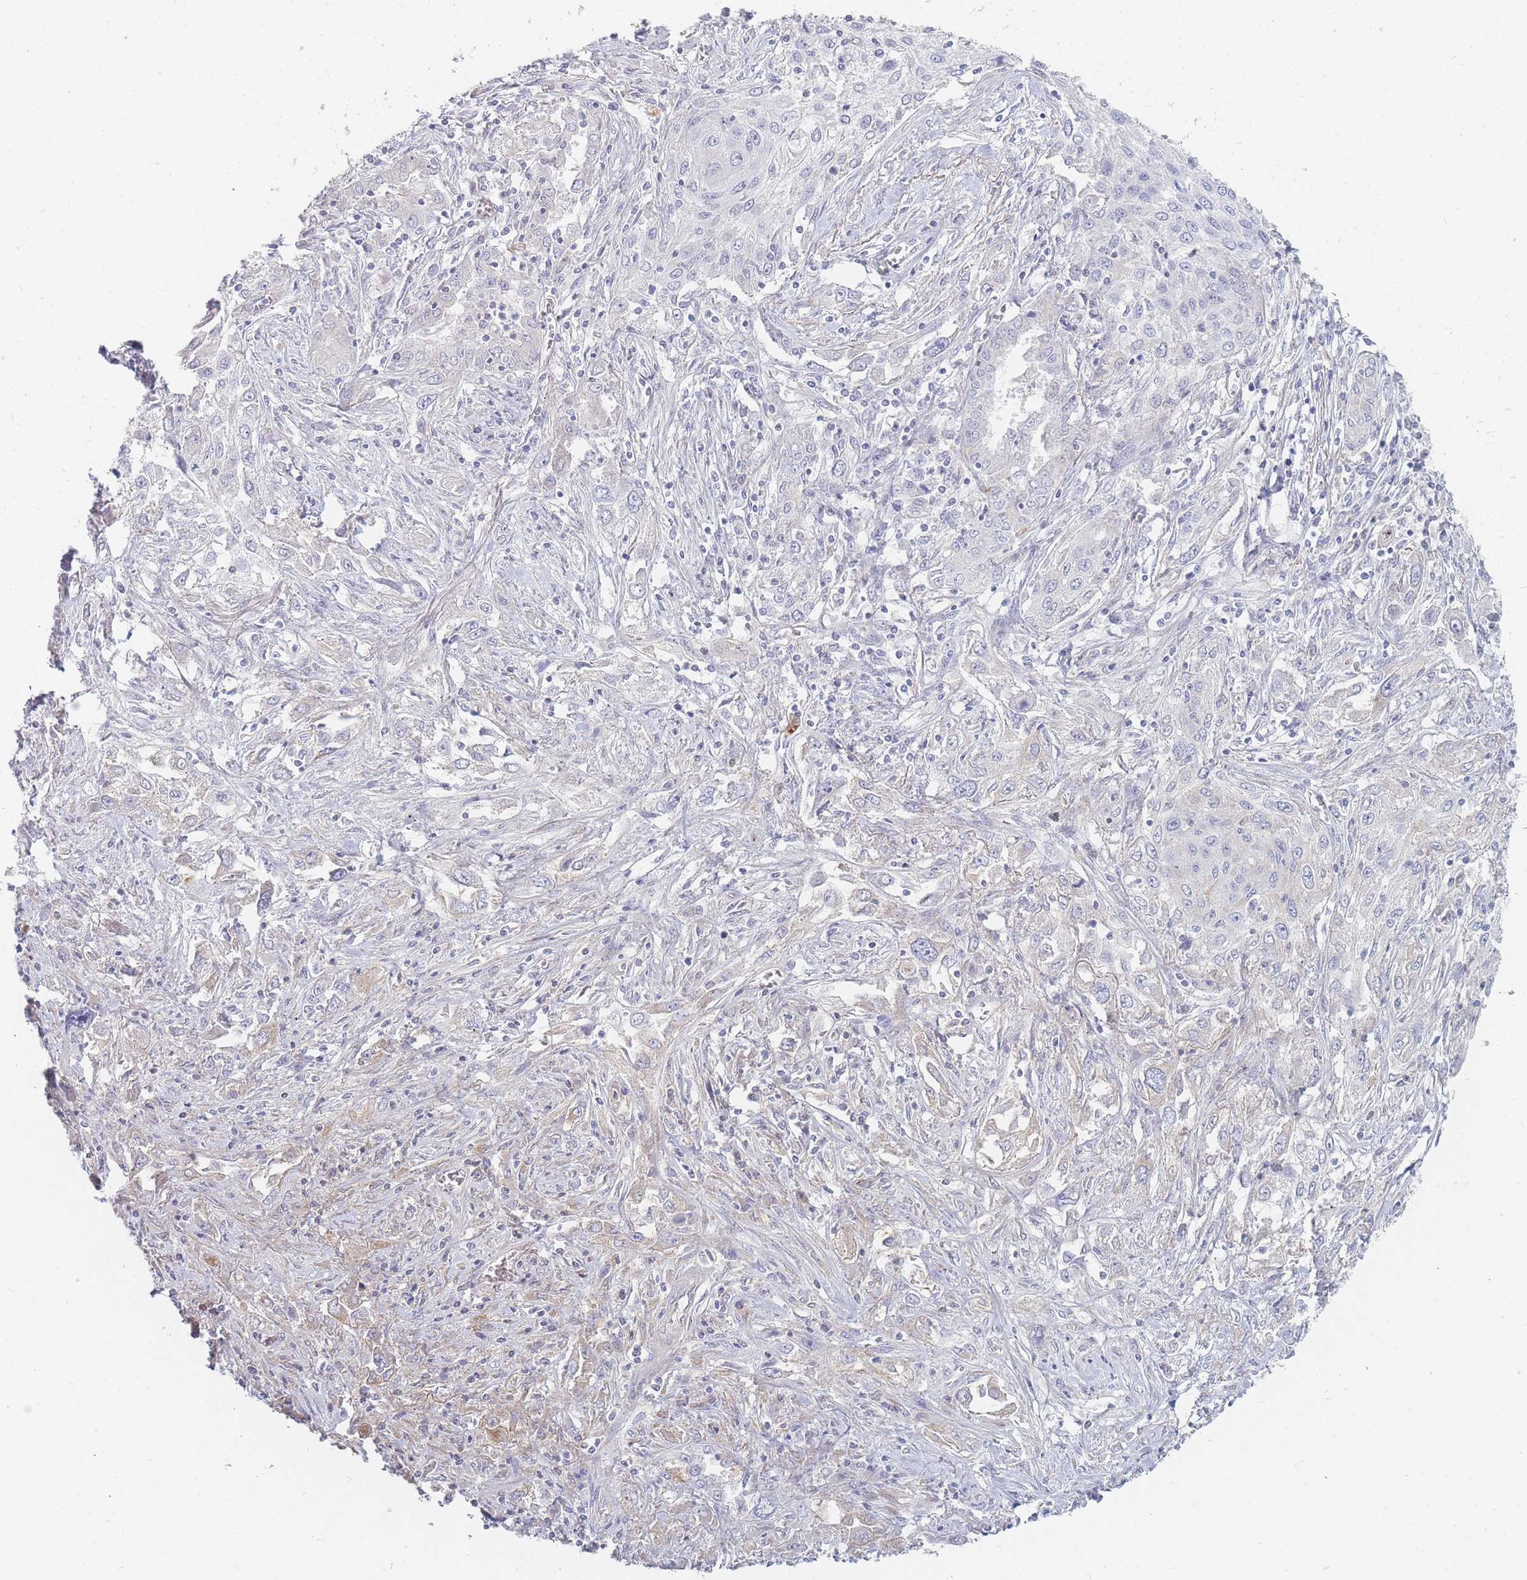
{"staining": {"intensity": "negative", "quantity": "none", "location": "none"}, "tissue": "lung cancer", "cell_type": "Tumor cells", "image_type": "cancer", "snomed": [{"axis": "morphology", "description": "Squamous cell carcinoma, NOS"}, {"axis": "topography", "description": "Lung"}], "caption": "A photomicrograph of lung cancer (squamous cell carcinoma) stained for a protein shows no brown staining in tumor cells.", "gene": "PRG4", "patient": {"sex": "female", "age": 69}}